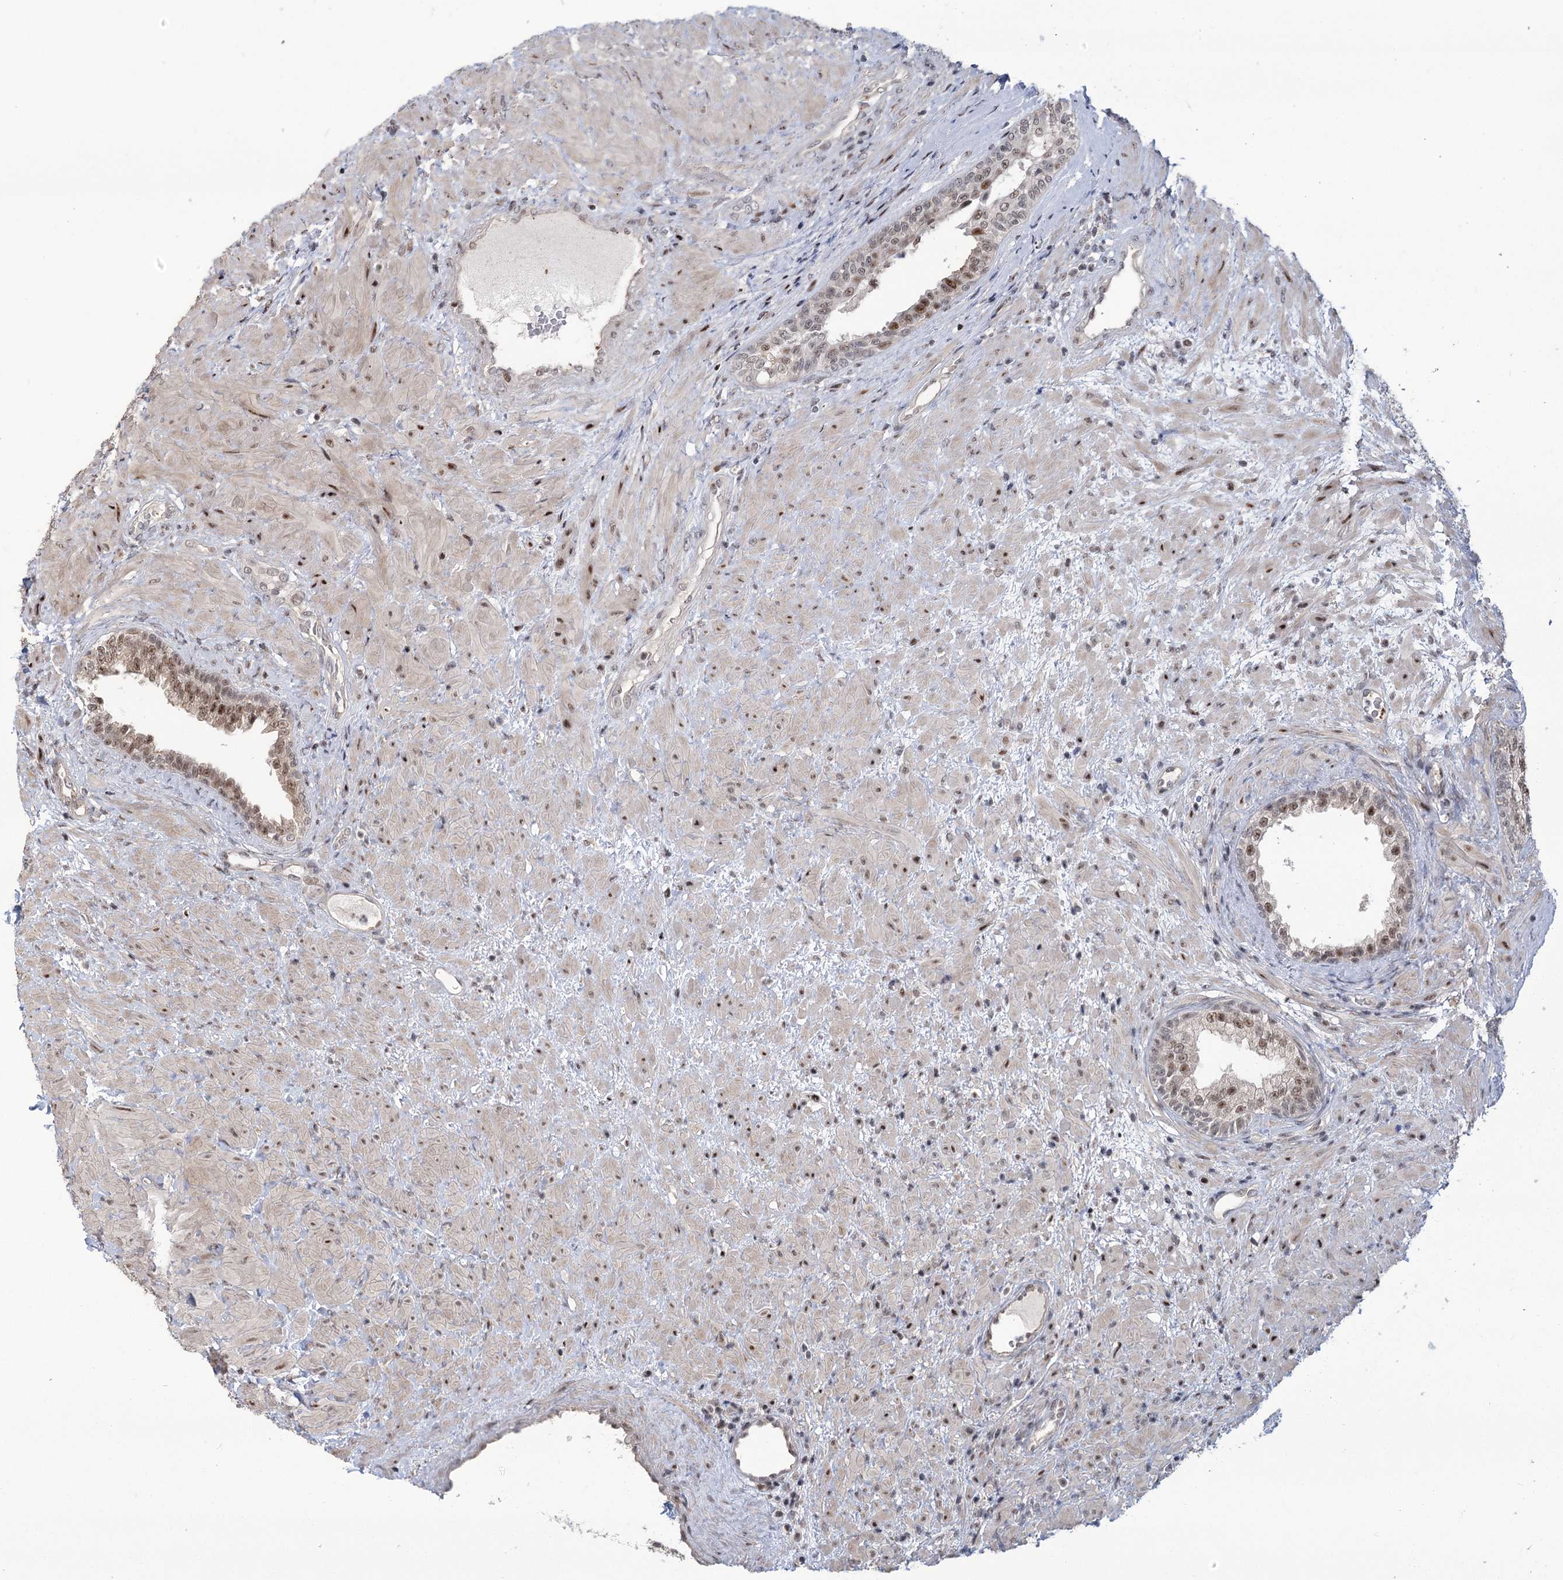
{"staining": {"intensity": "moderate", "quantity": ">75%", "location": "nuclear"}, "tissue": "prostate", "cell_type": "Glandular cells", "image_type": "normal", "snomed": [{"axis": "morphology", "description": "Normal tissue, NOS"}, {"axis": "topography", "description": "Prostate"}], "caption": "Prostate stained with DAB IHC demonstrates medium levels of moderate nuclear staining in approximately >75% of glandular cells.", "gene": "WBP1L", "patient": {"sex": "male", "age": 76}}